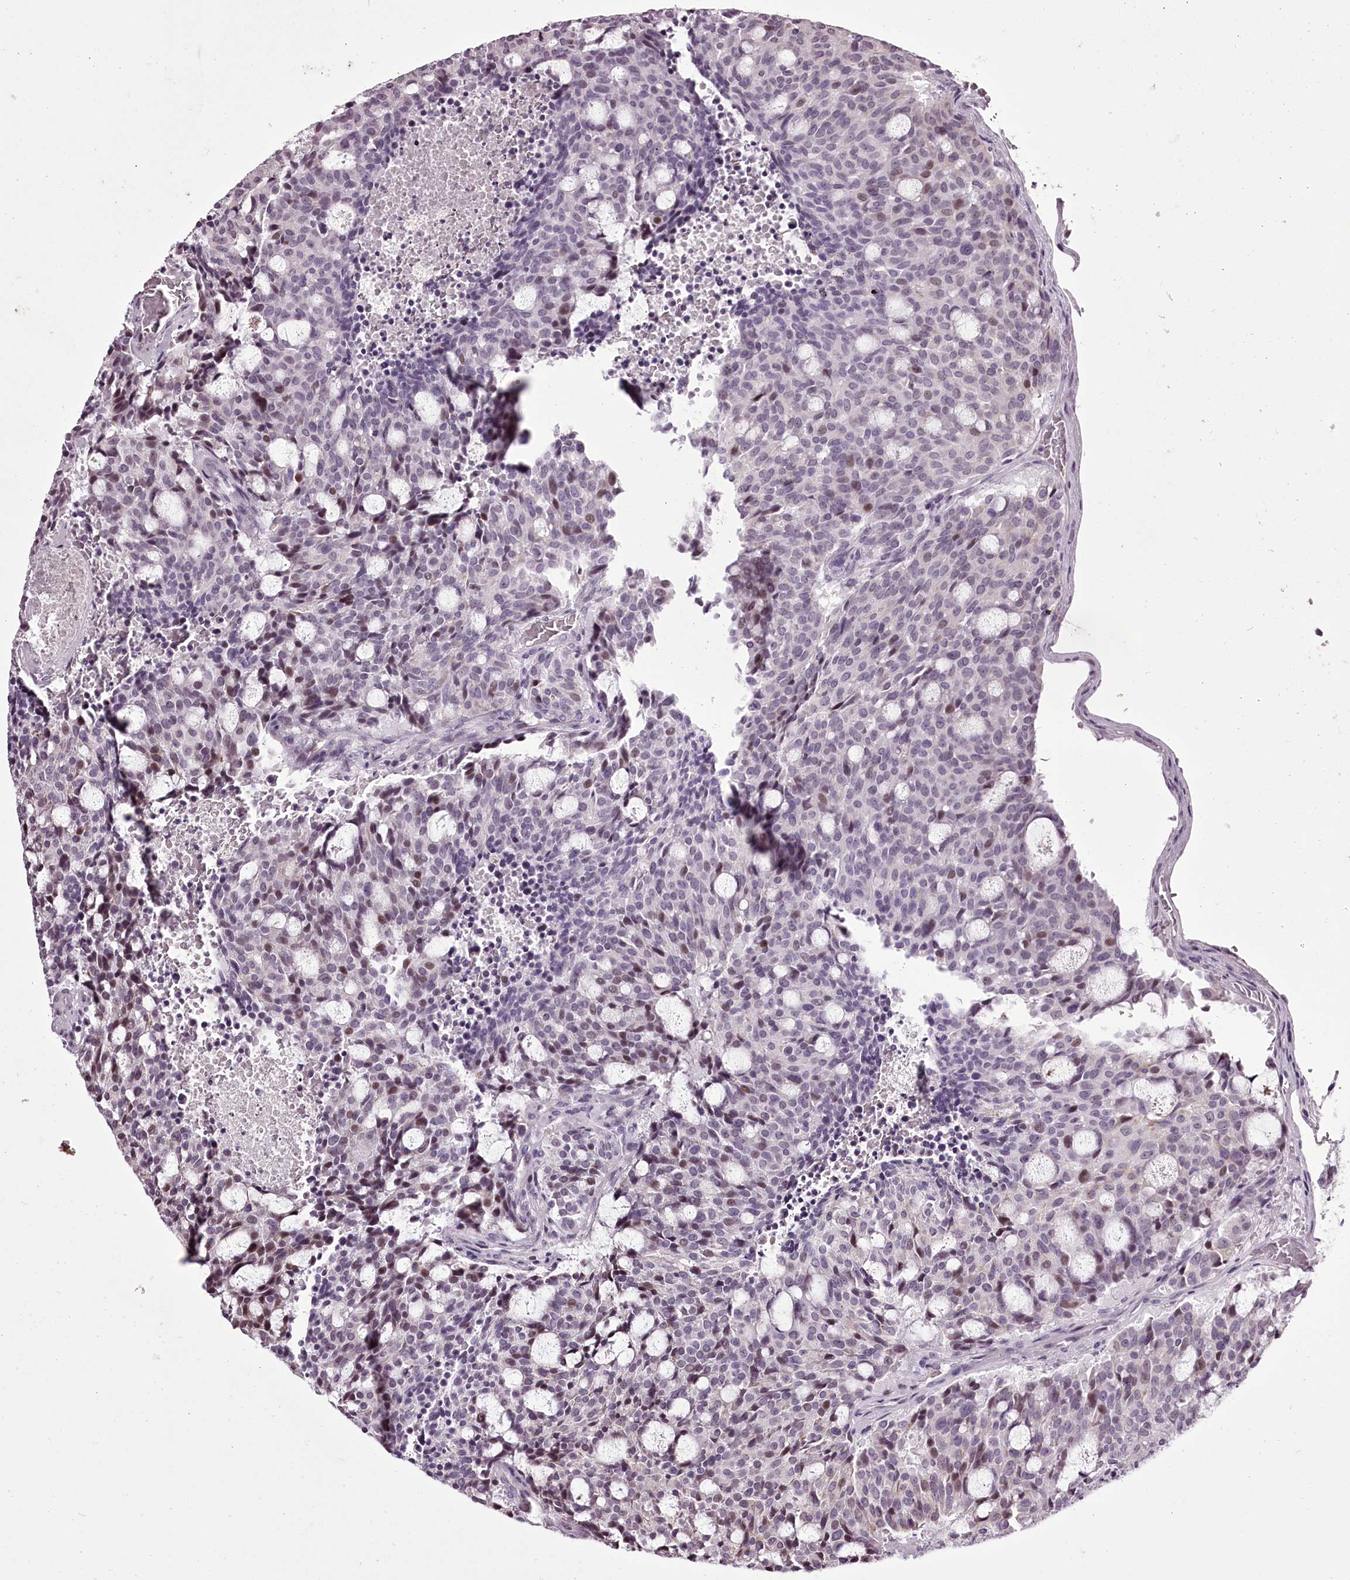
{"staining": {"intensity": "moderate", "quantity": "<25%", "location": "nuclear"}, "tissue": "carcinoid", "cell_type": "Tumor cells", "image_type": "cancer", "snomed": [{"axis": "morphology", "description": "Carcinoid, malignant, NOS"}, {"axis": "topography", "description": "Pancreas"}], "caption": "Protein positivity by IHC exhibits moderate nuclear staining in about <25% of tumor cells in carcinoid. Nuclei are stained in blue.", "gene": "C1orf56", "patient": {"sex": "female", "age": 54}}